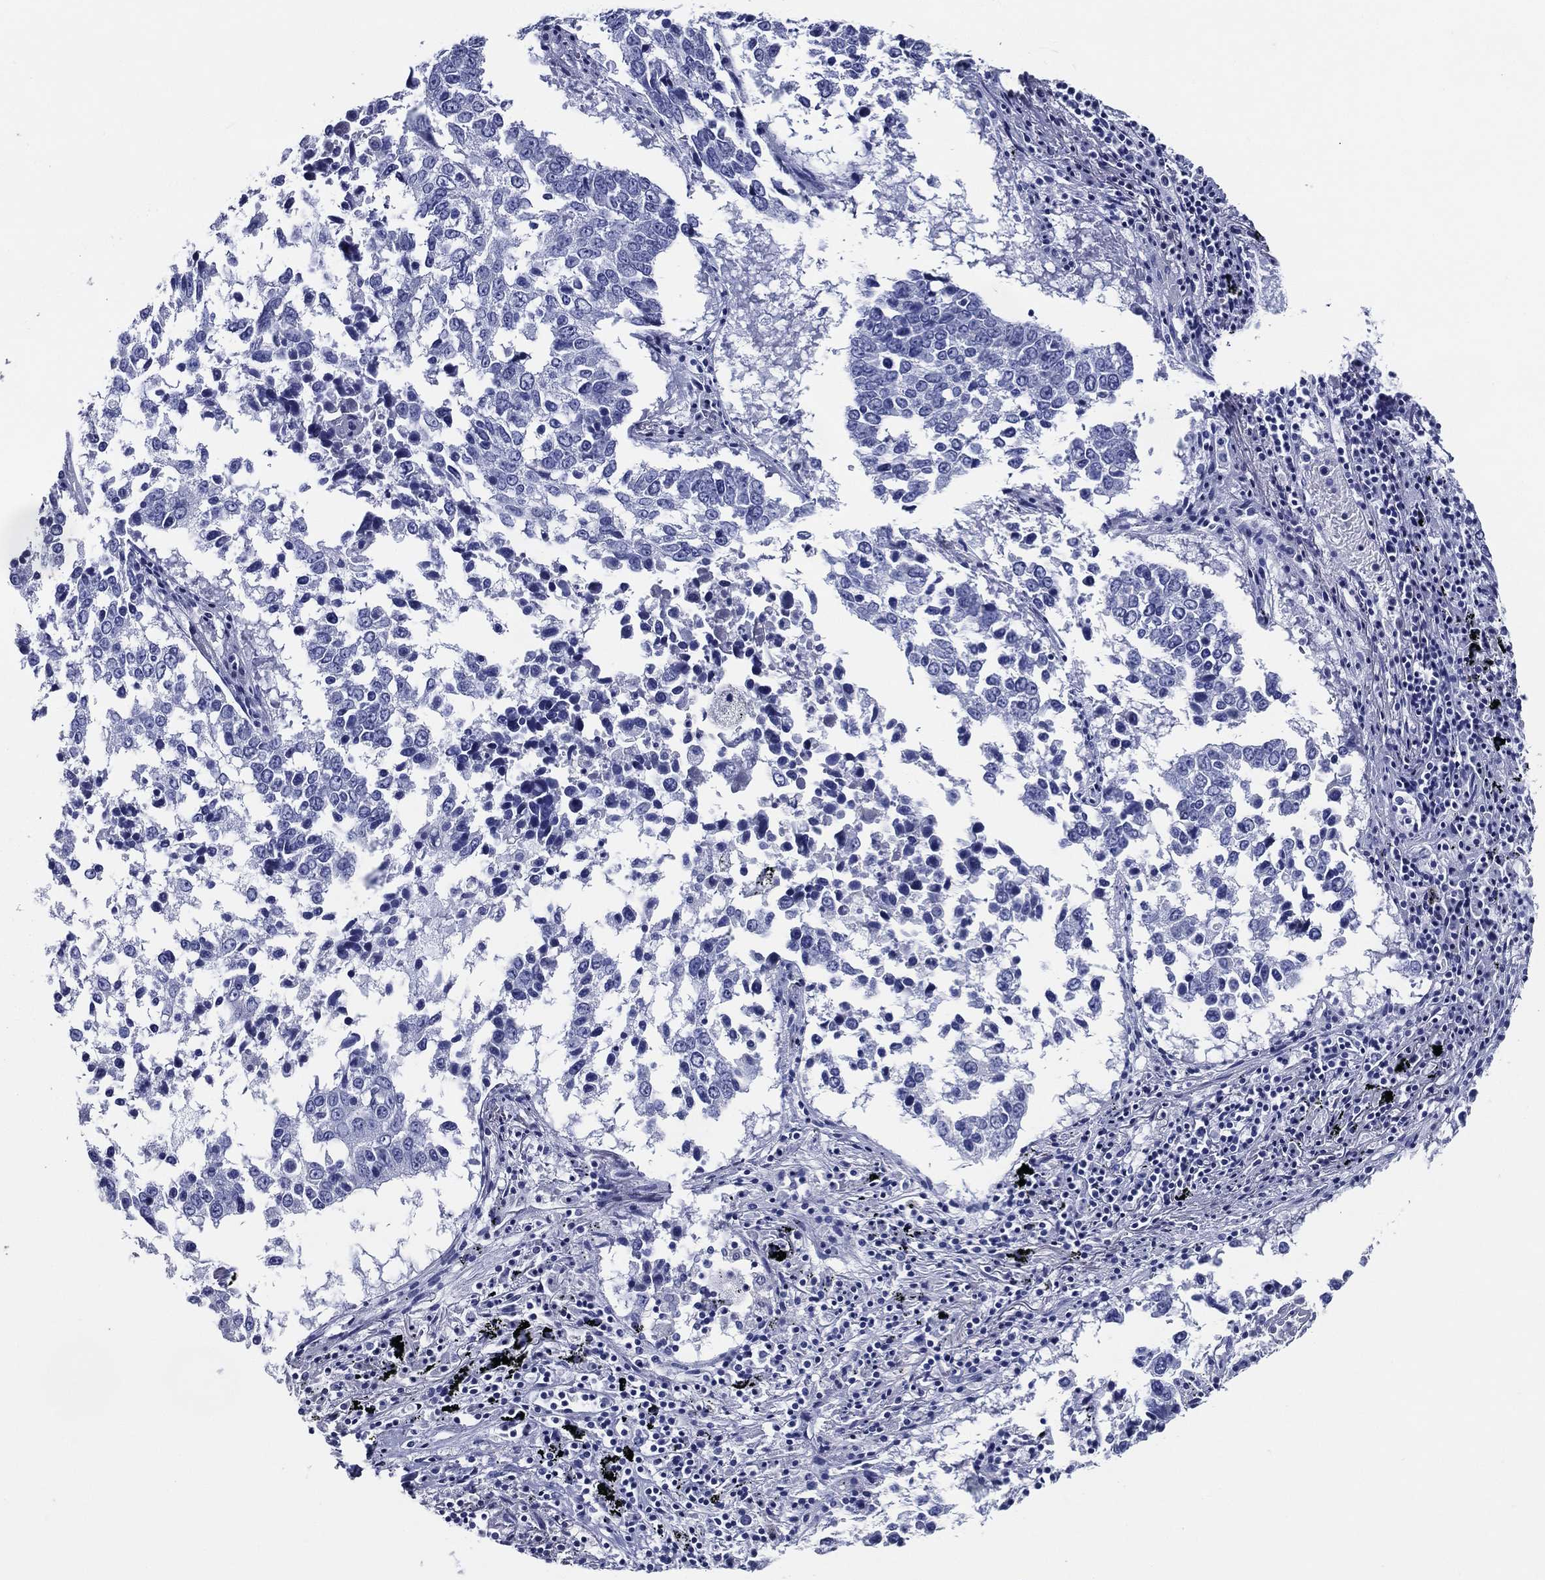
{"staining": {"intensity": "negative", "quantity": "none", "location": "none"}, "tissue": "lung cancer", "cell_type": "Tumor cells", "image_type": "cancer", "snomed": [{"axis": "morphology", "description": "Squamous cell carcinoma, NOS"}, {"axis": "topography", "description": "Lung"}], "caption": "This is a image of IHC staining of squamous cell carcinoma (lung), which shows no positivity in tumor cells.", "gene": "ACE2", "patient": {"sex": "male", "age": 82}}